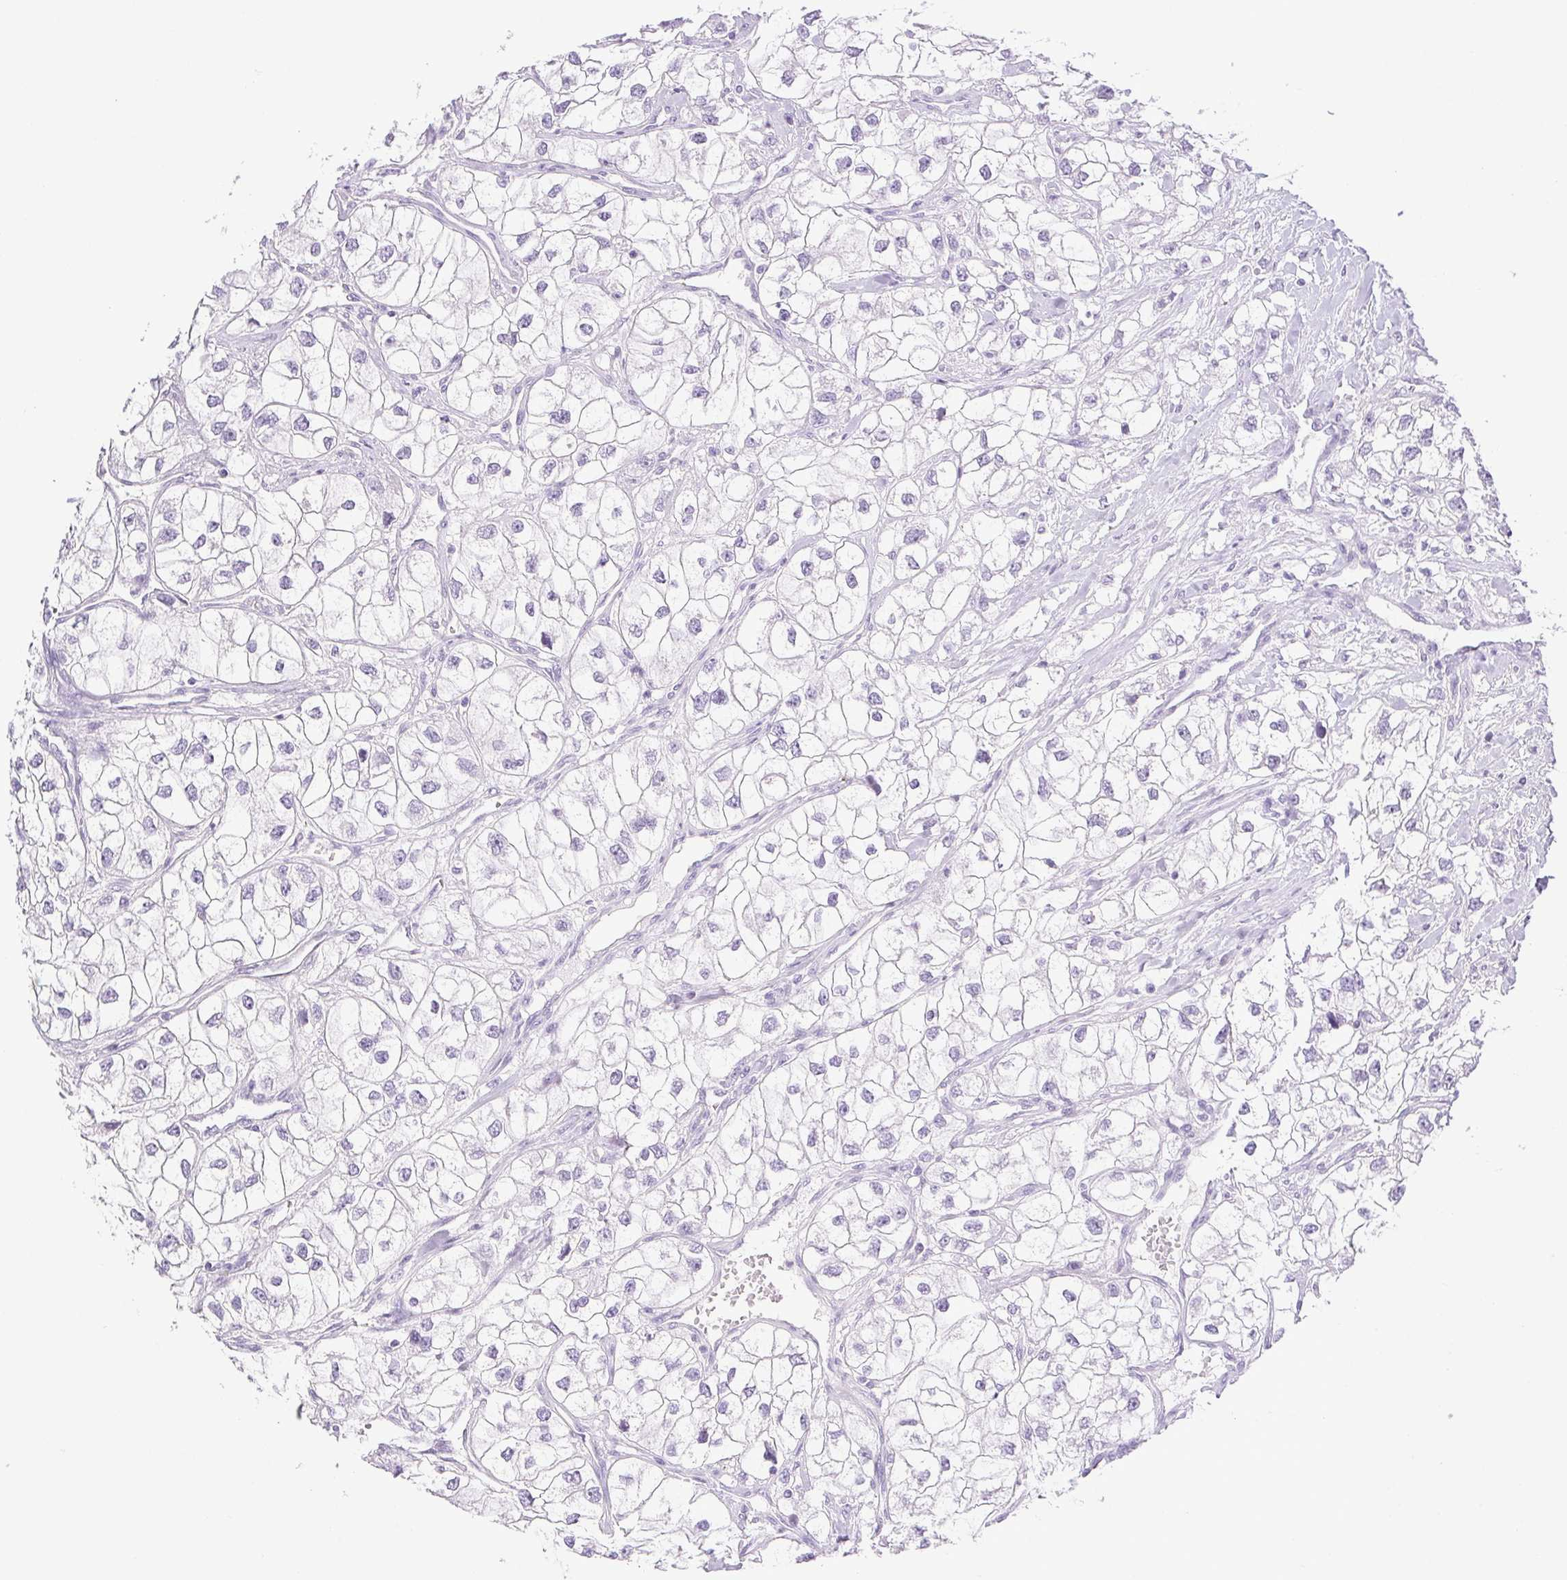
{"staining": {"intensity": "negative", "quantity": "none", "location": "none"}, "tissue": "renal cancer", "cell_type": "Tumor cells", "image_type": "cancer", "snomed": [{"axis": "morphology", "description": "Adenocarcinoma, NOS"}, {"axis": "topography", "description": "Kidney"}], "caption": "Immunohistochemical staining of human renal adenocarcinoma shows no significant expression in tumor cells. (IHC, brightfield microscopy, high magnification).", "gene": "HLA-G", "patient": {"sex": "male", "age": 59}}